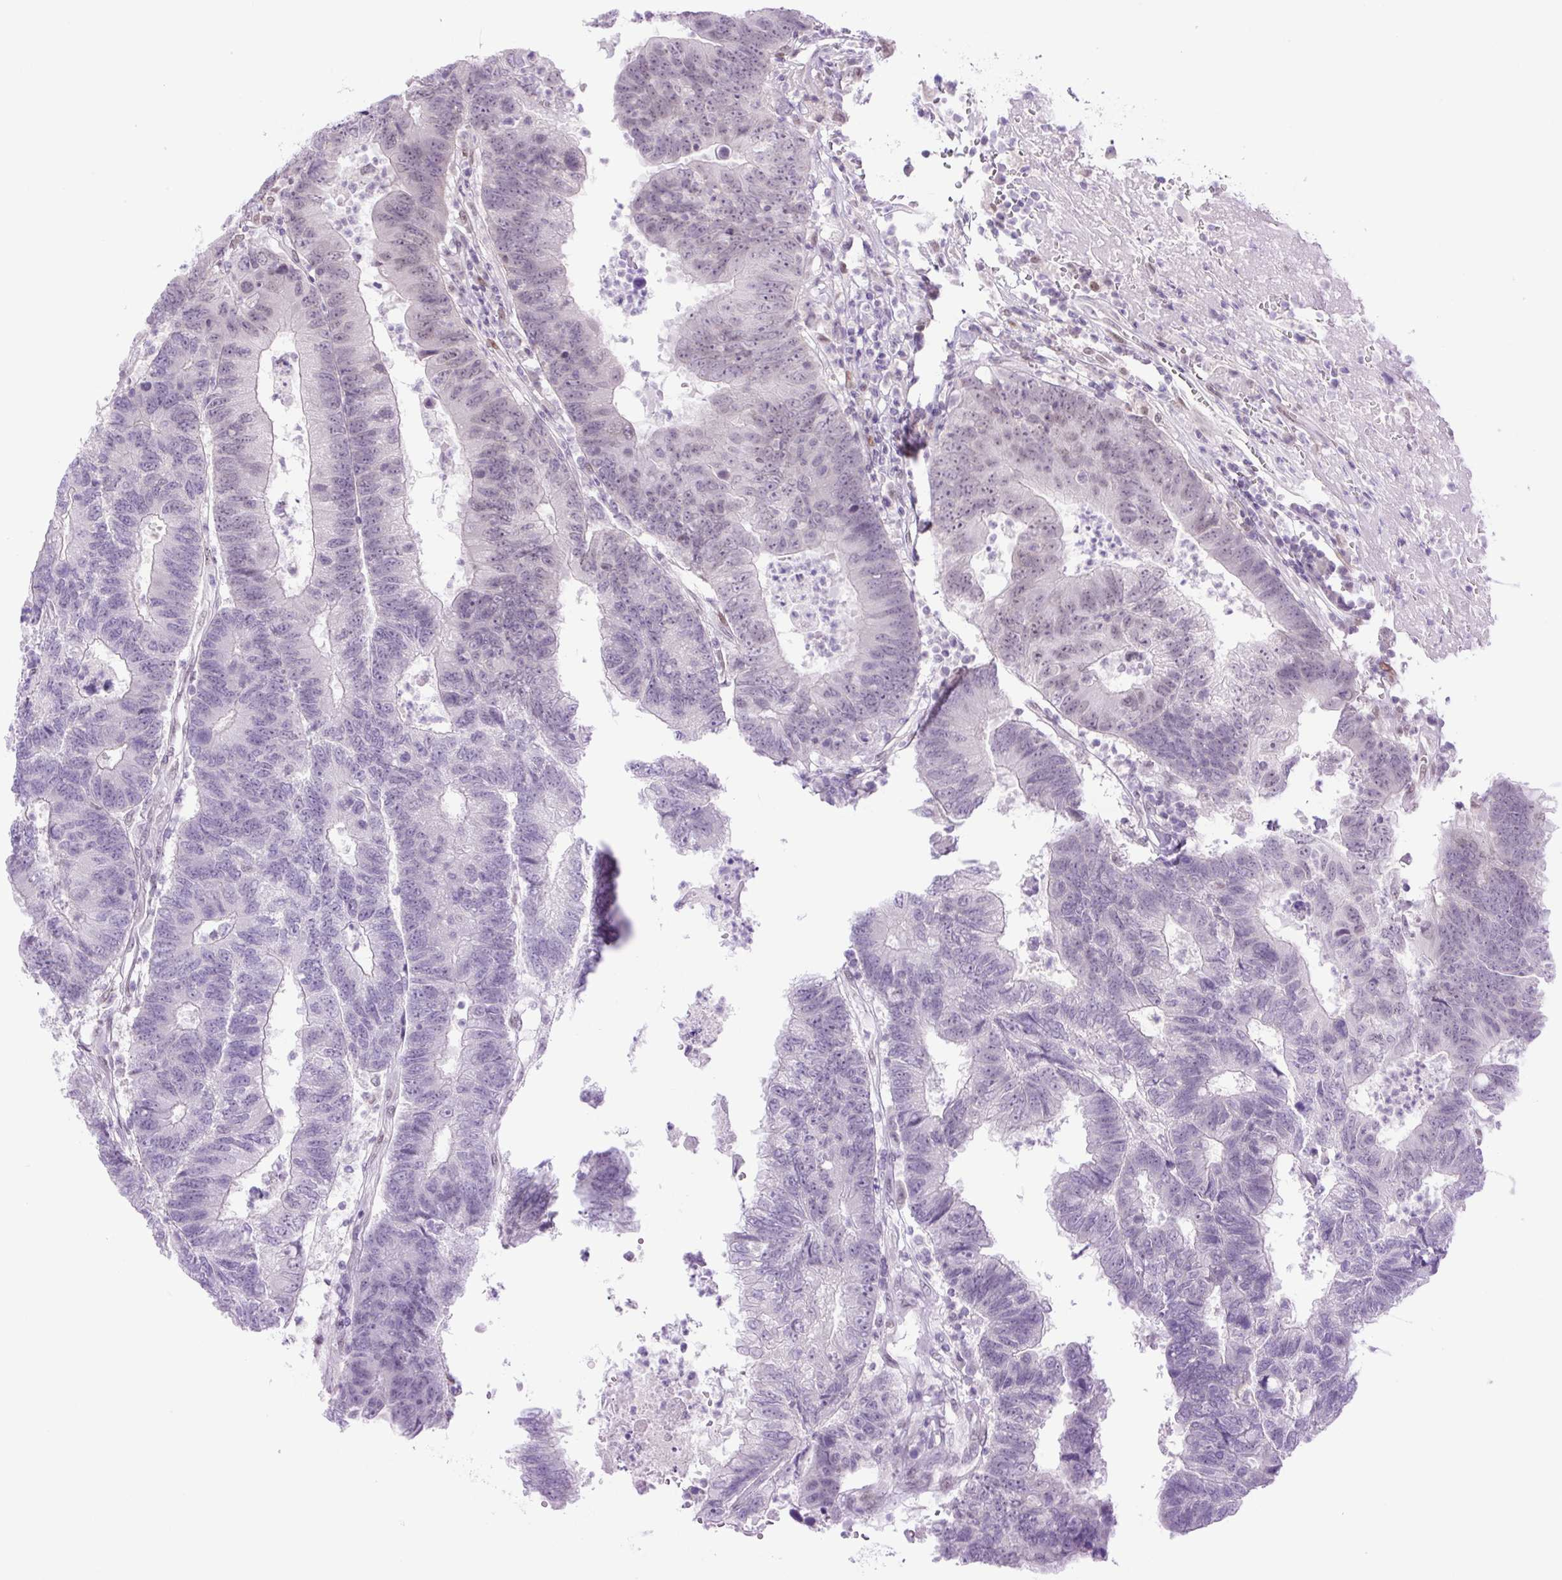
{"staining": {"intensity": "weak", "quantity": "<25%", "location": "nuclear"}, "tissue": "colorectal cancer", "cell_type": "Tumor cells", "image_type": "cancer", "snomed": [{"axis": "morphology", "description": "Adenocarcinoma, NOS"}, {"axis": "topography", "description": "Colon"}], "caption": "High magnification brightfield microscopy of colorectal adenocarcinoma stained with DAB (3,3'-diaminobenzidine) (brown) and counterstained with hematoxylin (blue): tumor cells show no significant expression.", "gene": "KPNA1", "patient": {"sex": "female", "age": 48}}